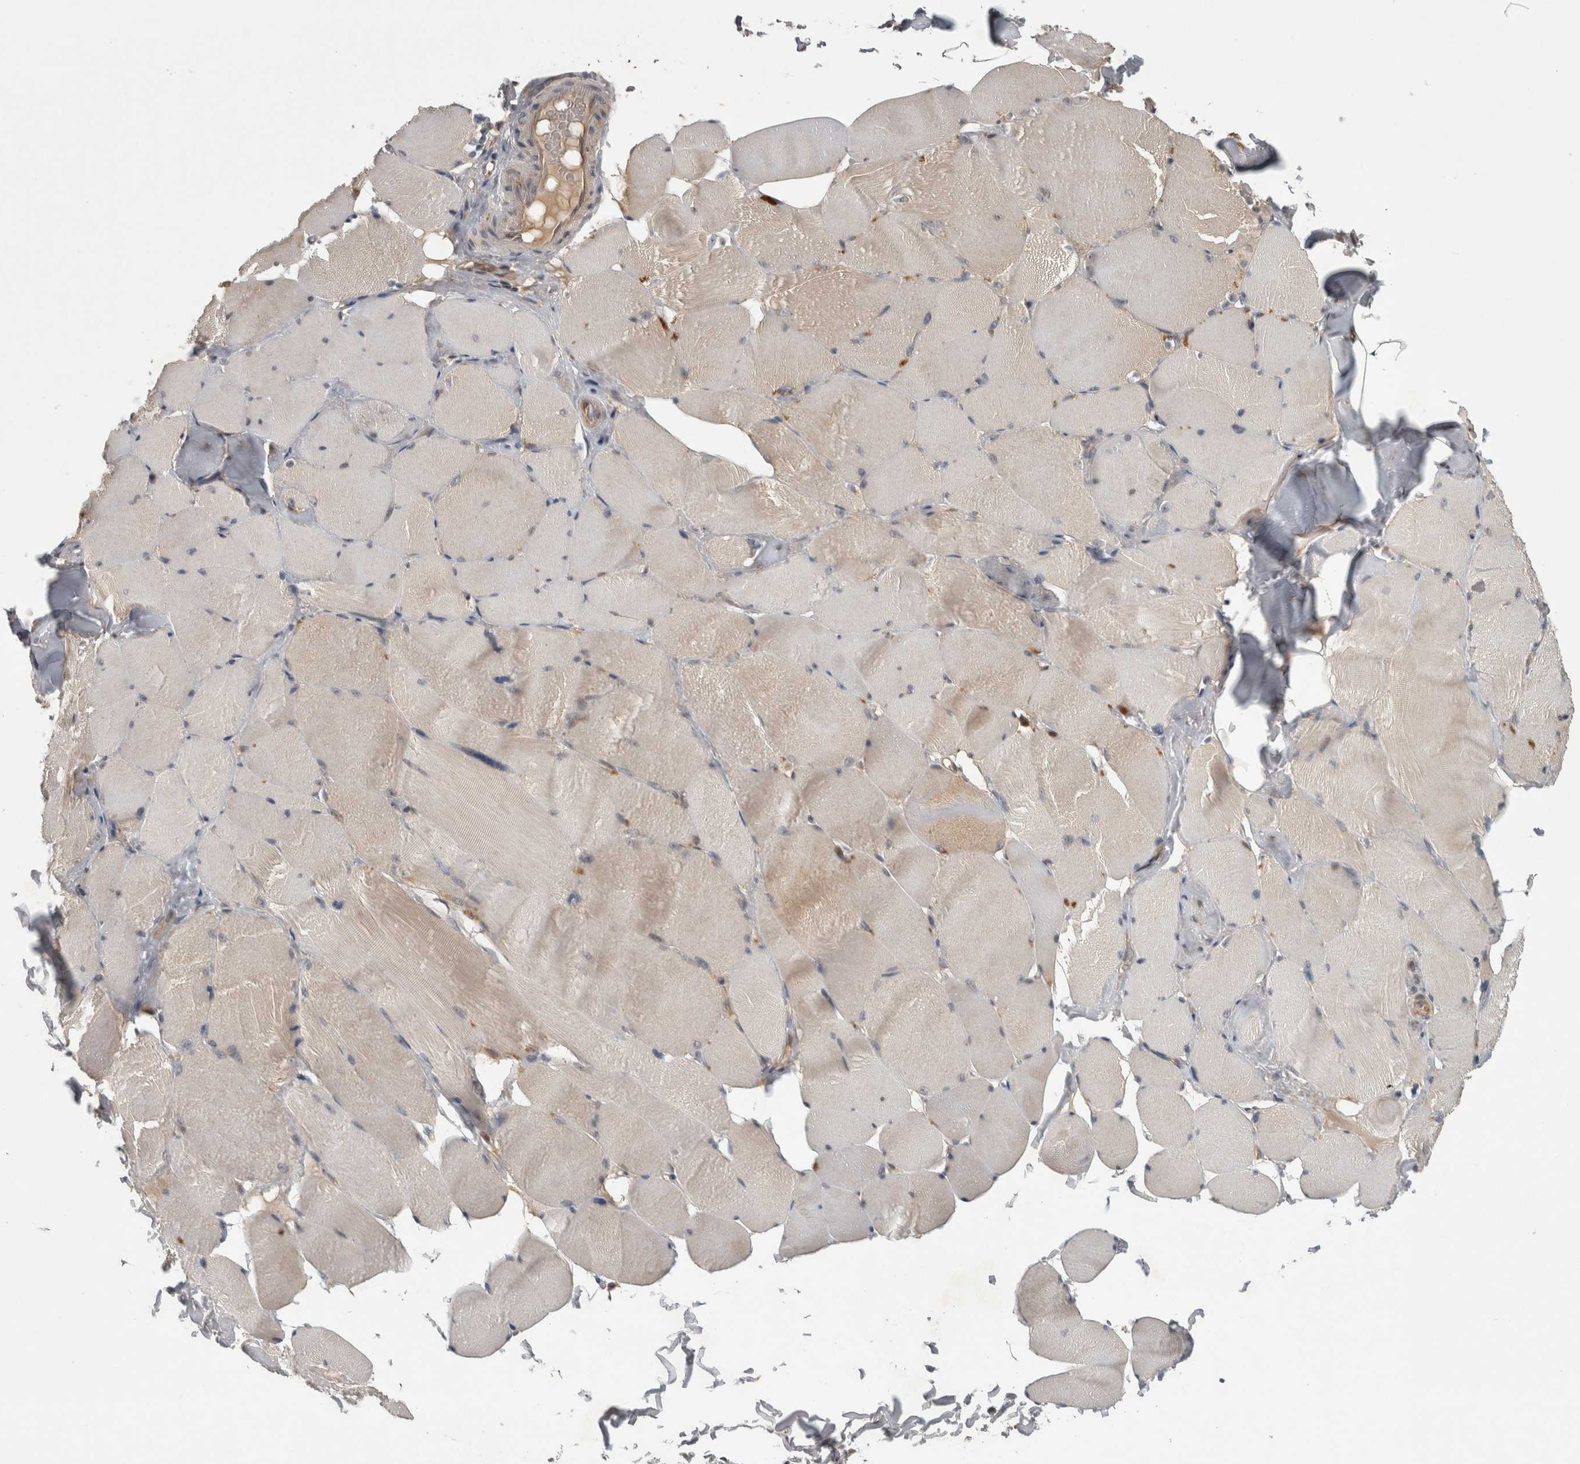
{"staining": {"intensity": "weak", "quantity": "25%-75%", "location": "cytoplasmic/membranous"}, "tissue": "skeletal muscle", "cell_type": "Myocytes", "image_type": "normal", "snomed": [{"axis": "morphology", "description": "Normal tissue, NOS"}, {"axis": "topography", "description": "Skin"}, {"axis": "topography", "description": "Skeletal muscle"}], "caption": "Immunohistochemistry (IHC) image of normal skeletal muscle stained for a protein (brown), which displays low levels of weak cytoplasmic/membranous positivity in about 25%-75% of myocytes.", "gene": "TRMT61B", "patient": {"sex": "male", "age": 83}}